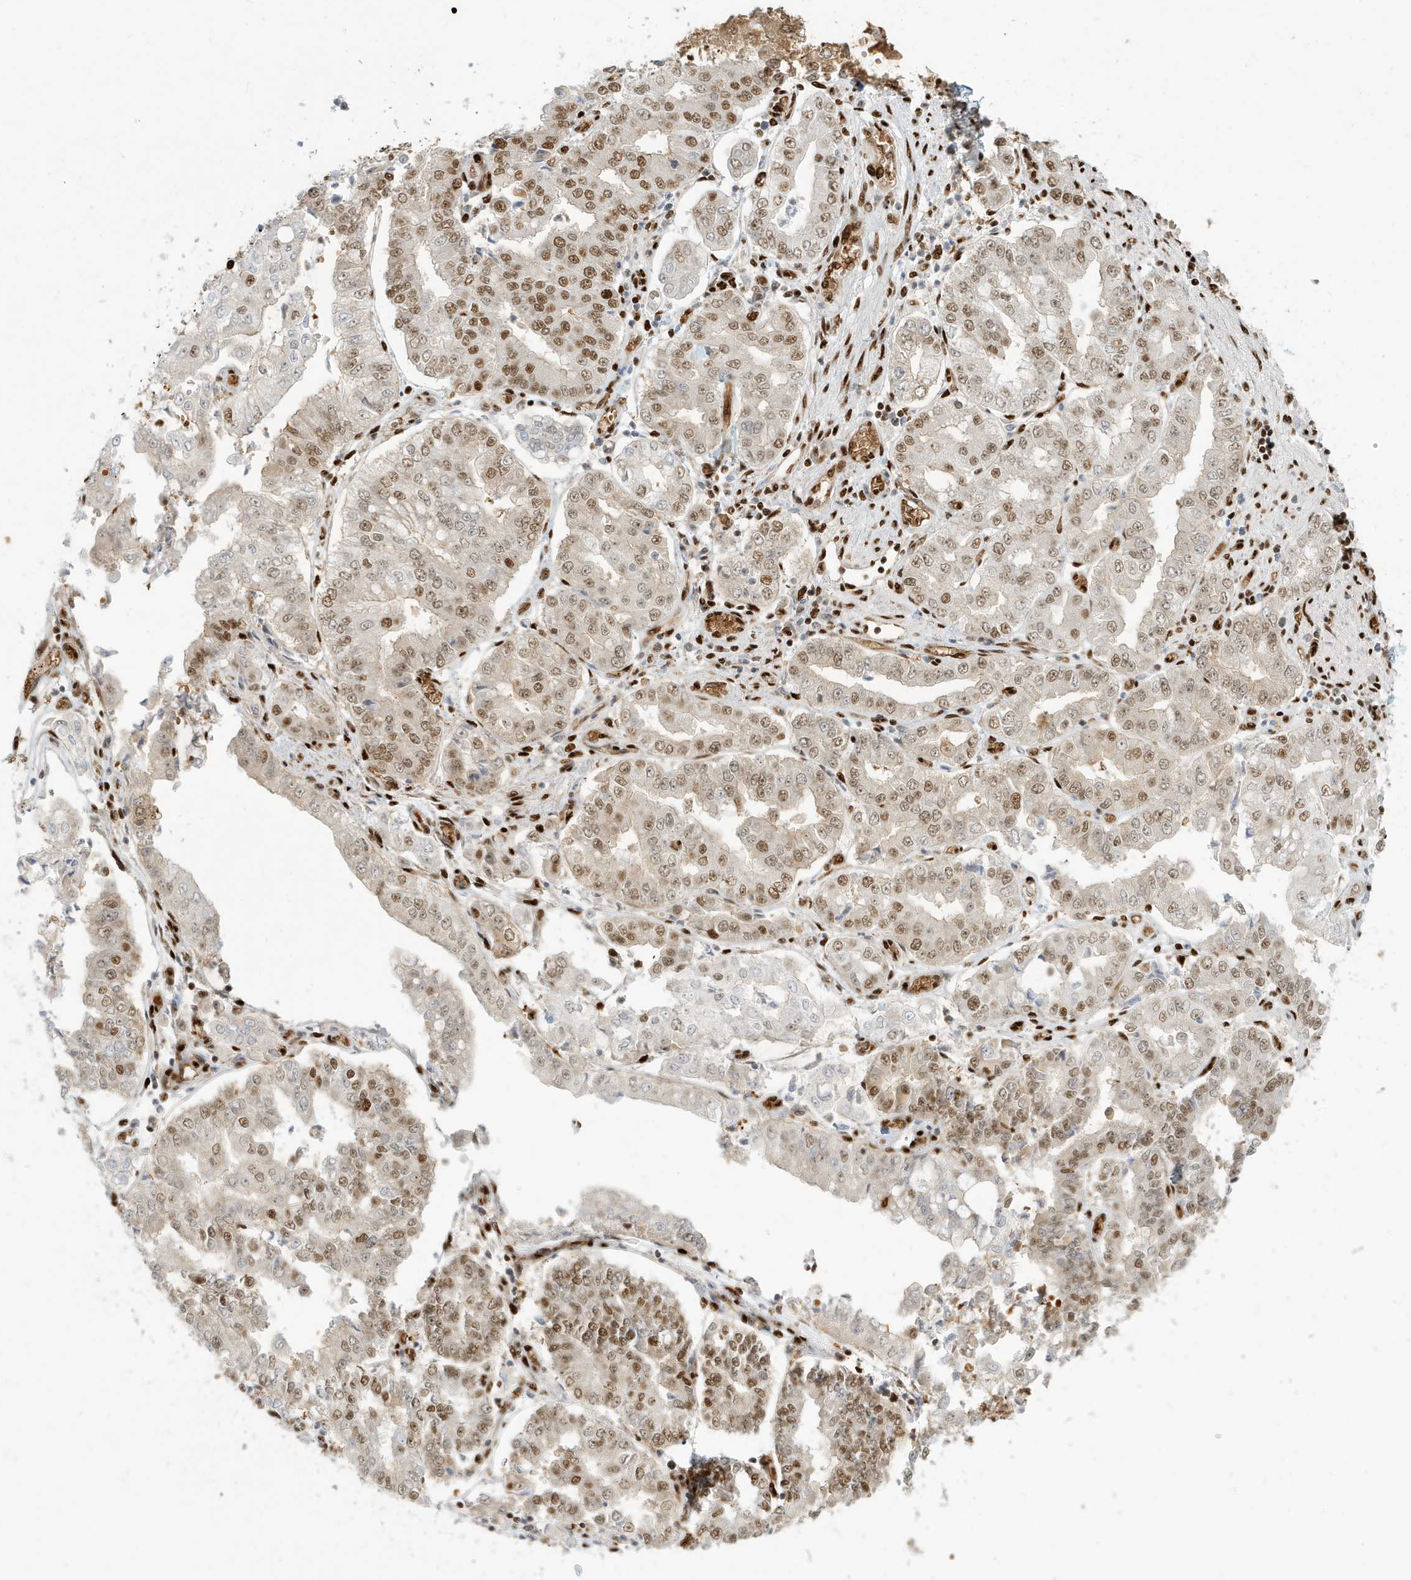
{"staining": {"intensity": "moderate", "quantity": ">75%", "location": "nuclear"}, "tissue": "stomach cancer", "cell_type": "Tumor cells", "image_type": "cancer", "snomed": [{"axis": "morphology", "description": "Adenocarcinoma, NOS"}, {"axis": "topography", "description": "Stomach"}], "caption": "Immunohistochemistry (IHC) (DAB) staining of adenocarcinoma (stomach) displays moderate nuclear protein staining in about >75% of tumor cells. (Stains: DAB in brown, nuclei in blue, Microscopy: brightfield microscopy at high magnification).", "gene": "CKS2", "patient": {"sex": "male", "age": 76}}